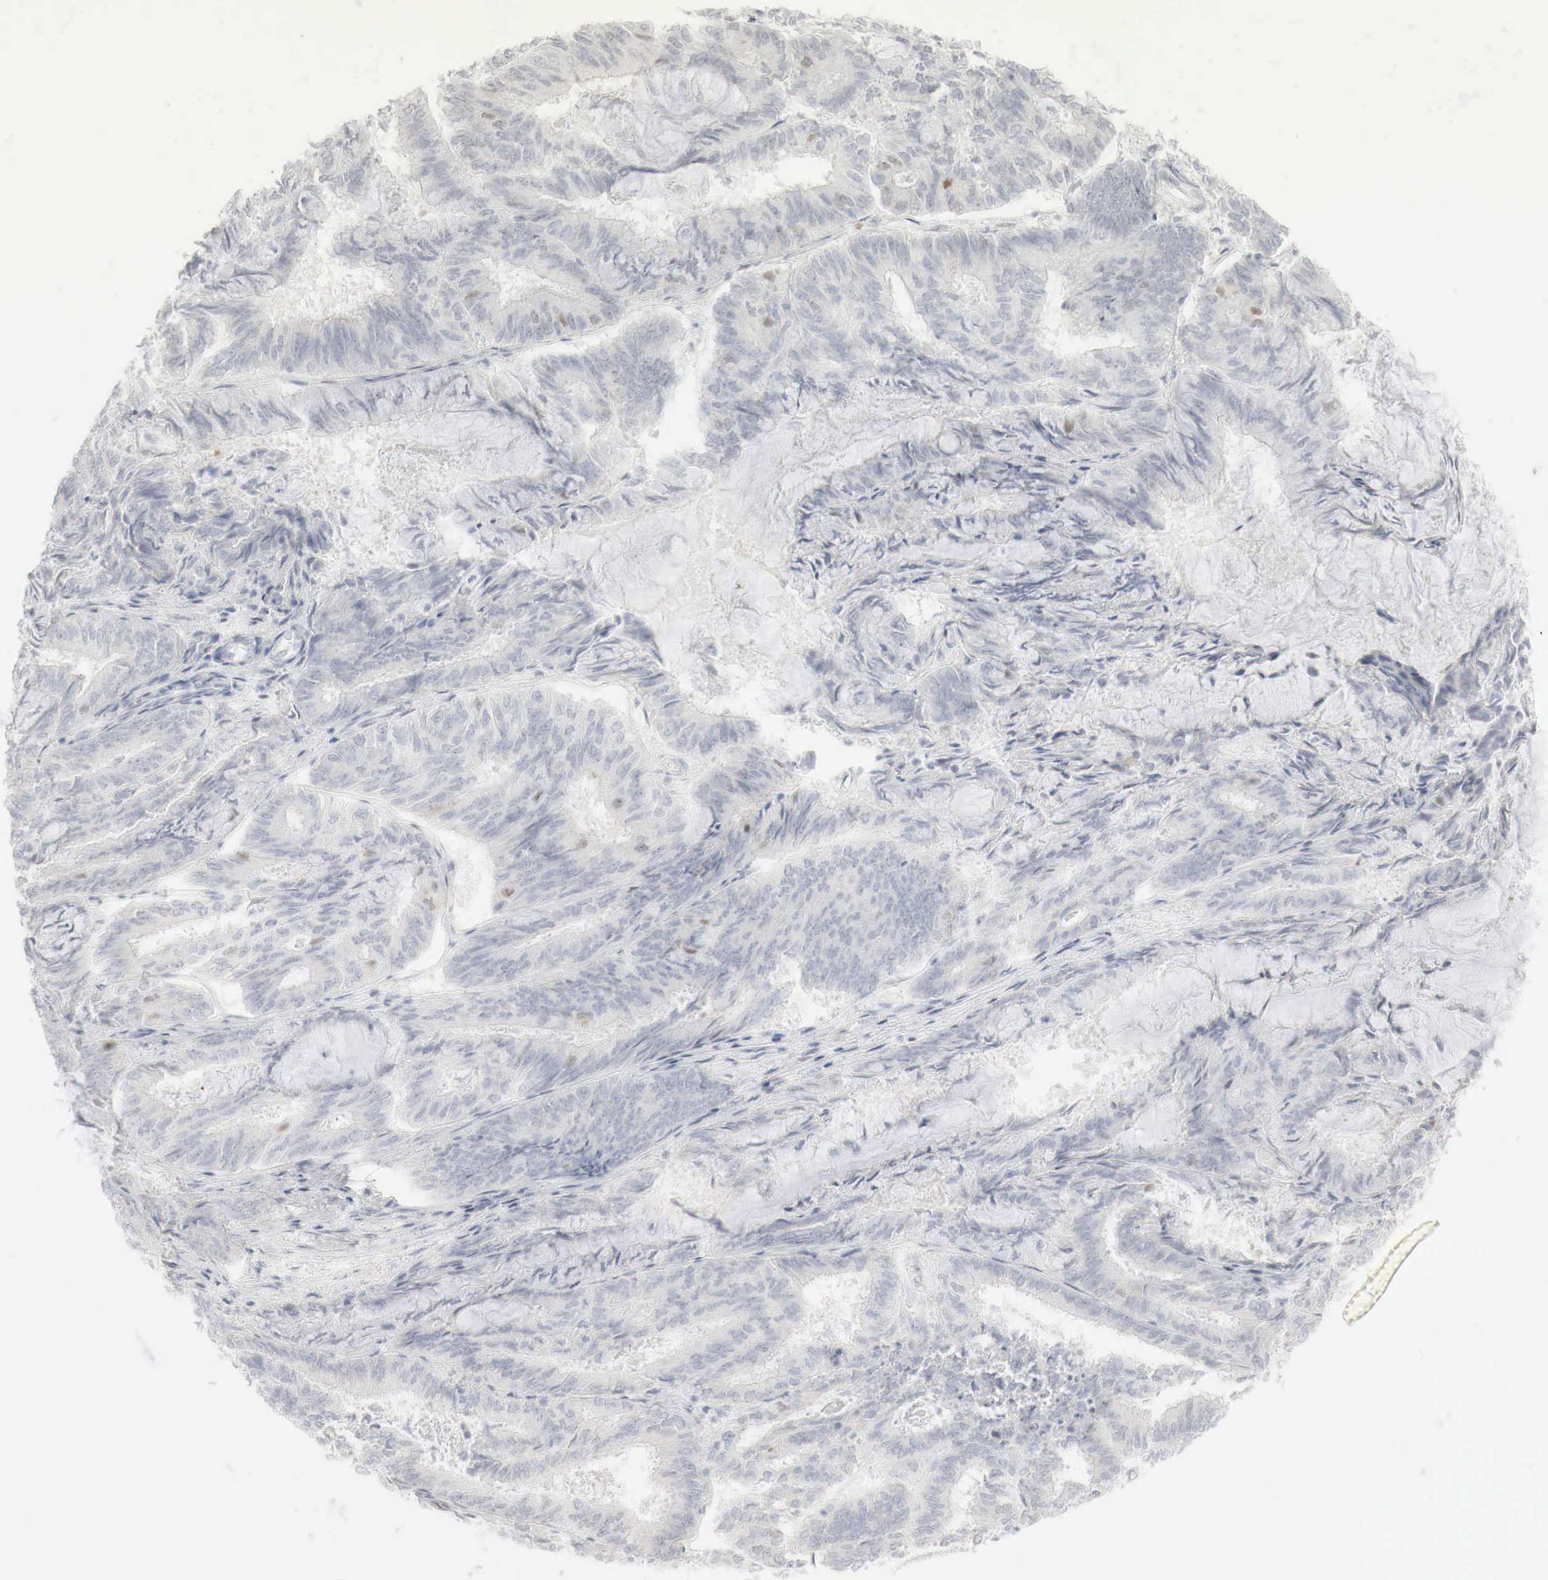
{"staining": {"intensity": "weak", "quantity": "<25%", "location": "nuclear"}, "tissue": "endometrial cancer", "cell_type": "Tumor cells", "image_type": "cancer", "snomed": [{"axis": "morphology", "description": "Adenocarcinoma, NOS"}, {"axis": "topography", "description": "Endometrium"}], "caption": "Immunohistochemical staining of endometrial cancer (adenocarcinoma) reveals no significant staining in tumor cells.", "gene": "TP63", "patient": {"sex": "female", "age": 59}}